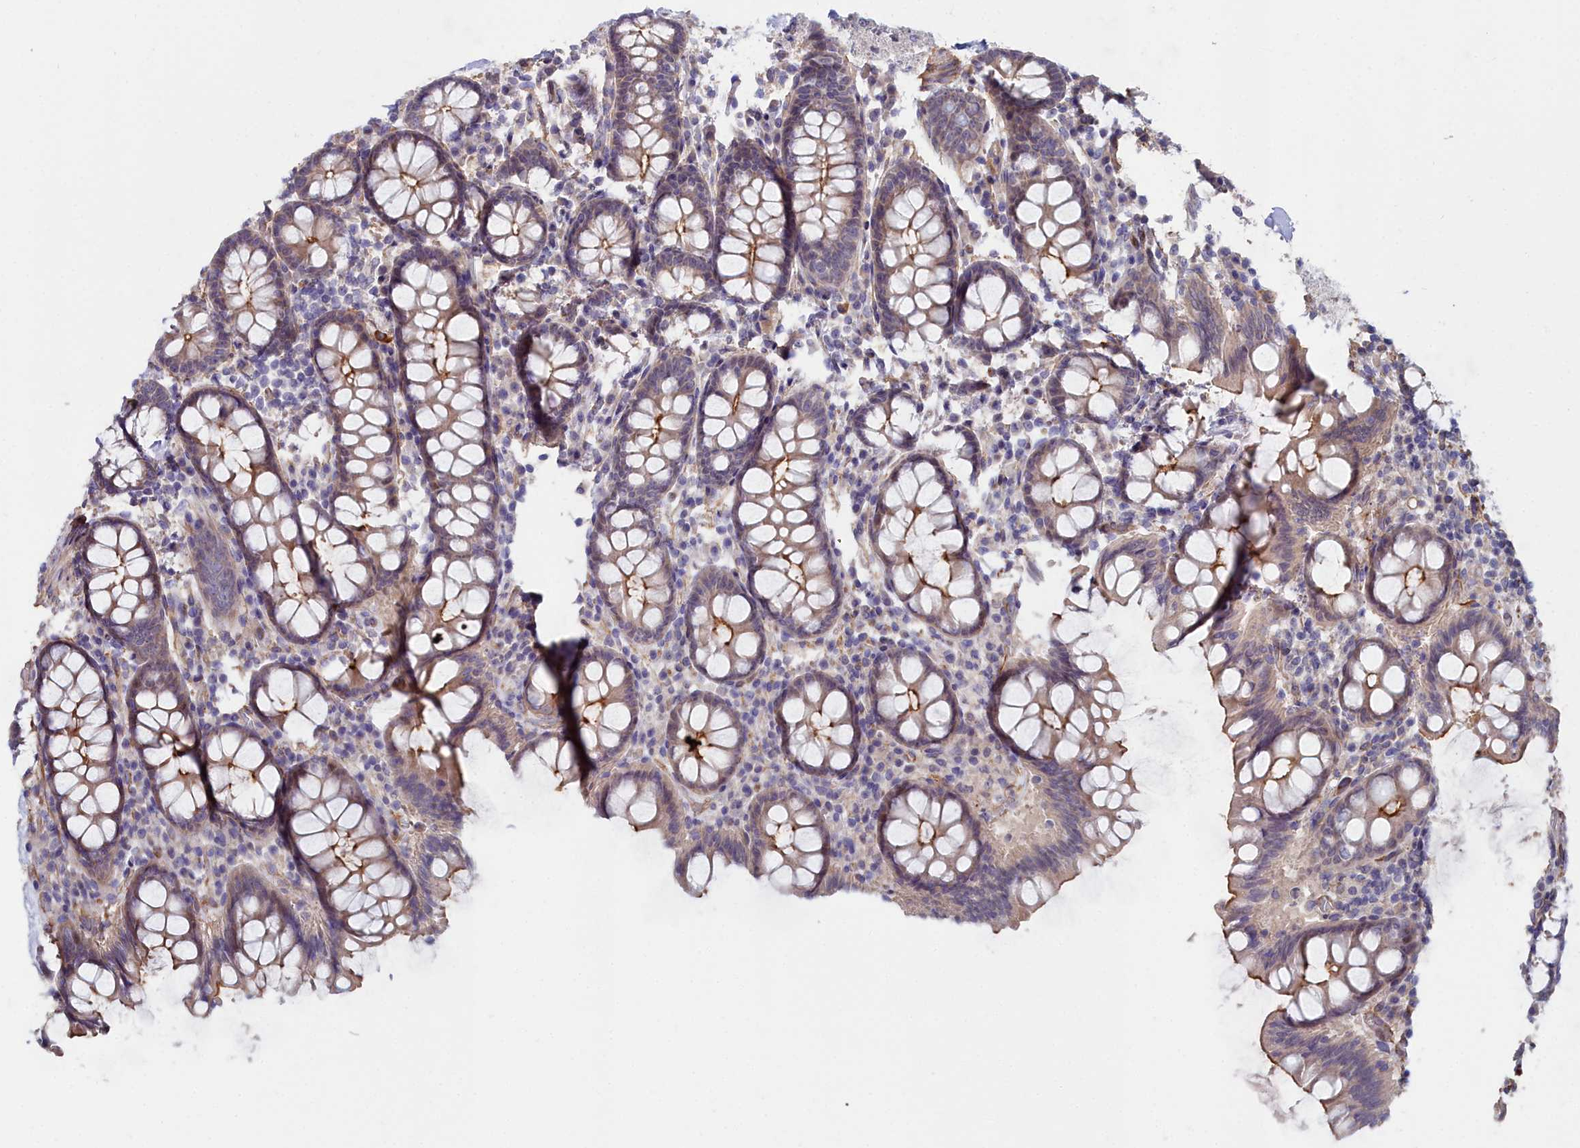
{"staining": {"intensity": "moderate", "quantity": ">75%", "location": "cytoplasmic/membranous"}, "tissue": "colon", "cell_type": "Glandular cells", "image_type": "normal", "snomed": [{"axis": "morphology", "description": "Normal tissue, NOS"}, {"axis": "topography", "description": "Colon"}], "caption": "Glandular cells display medium levels of moderate cytoplasmic/membranous expression in about >75% of cells in normal human colon. (Brightfield microscopy of DAB IHC at high magnification).", "gene": "C4orf19", "patient": {"sex": "female", "age": 79}}